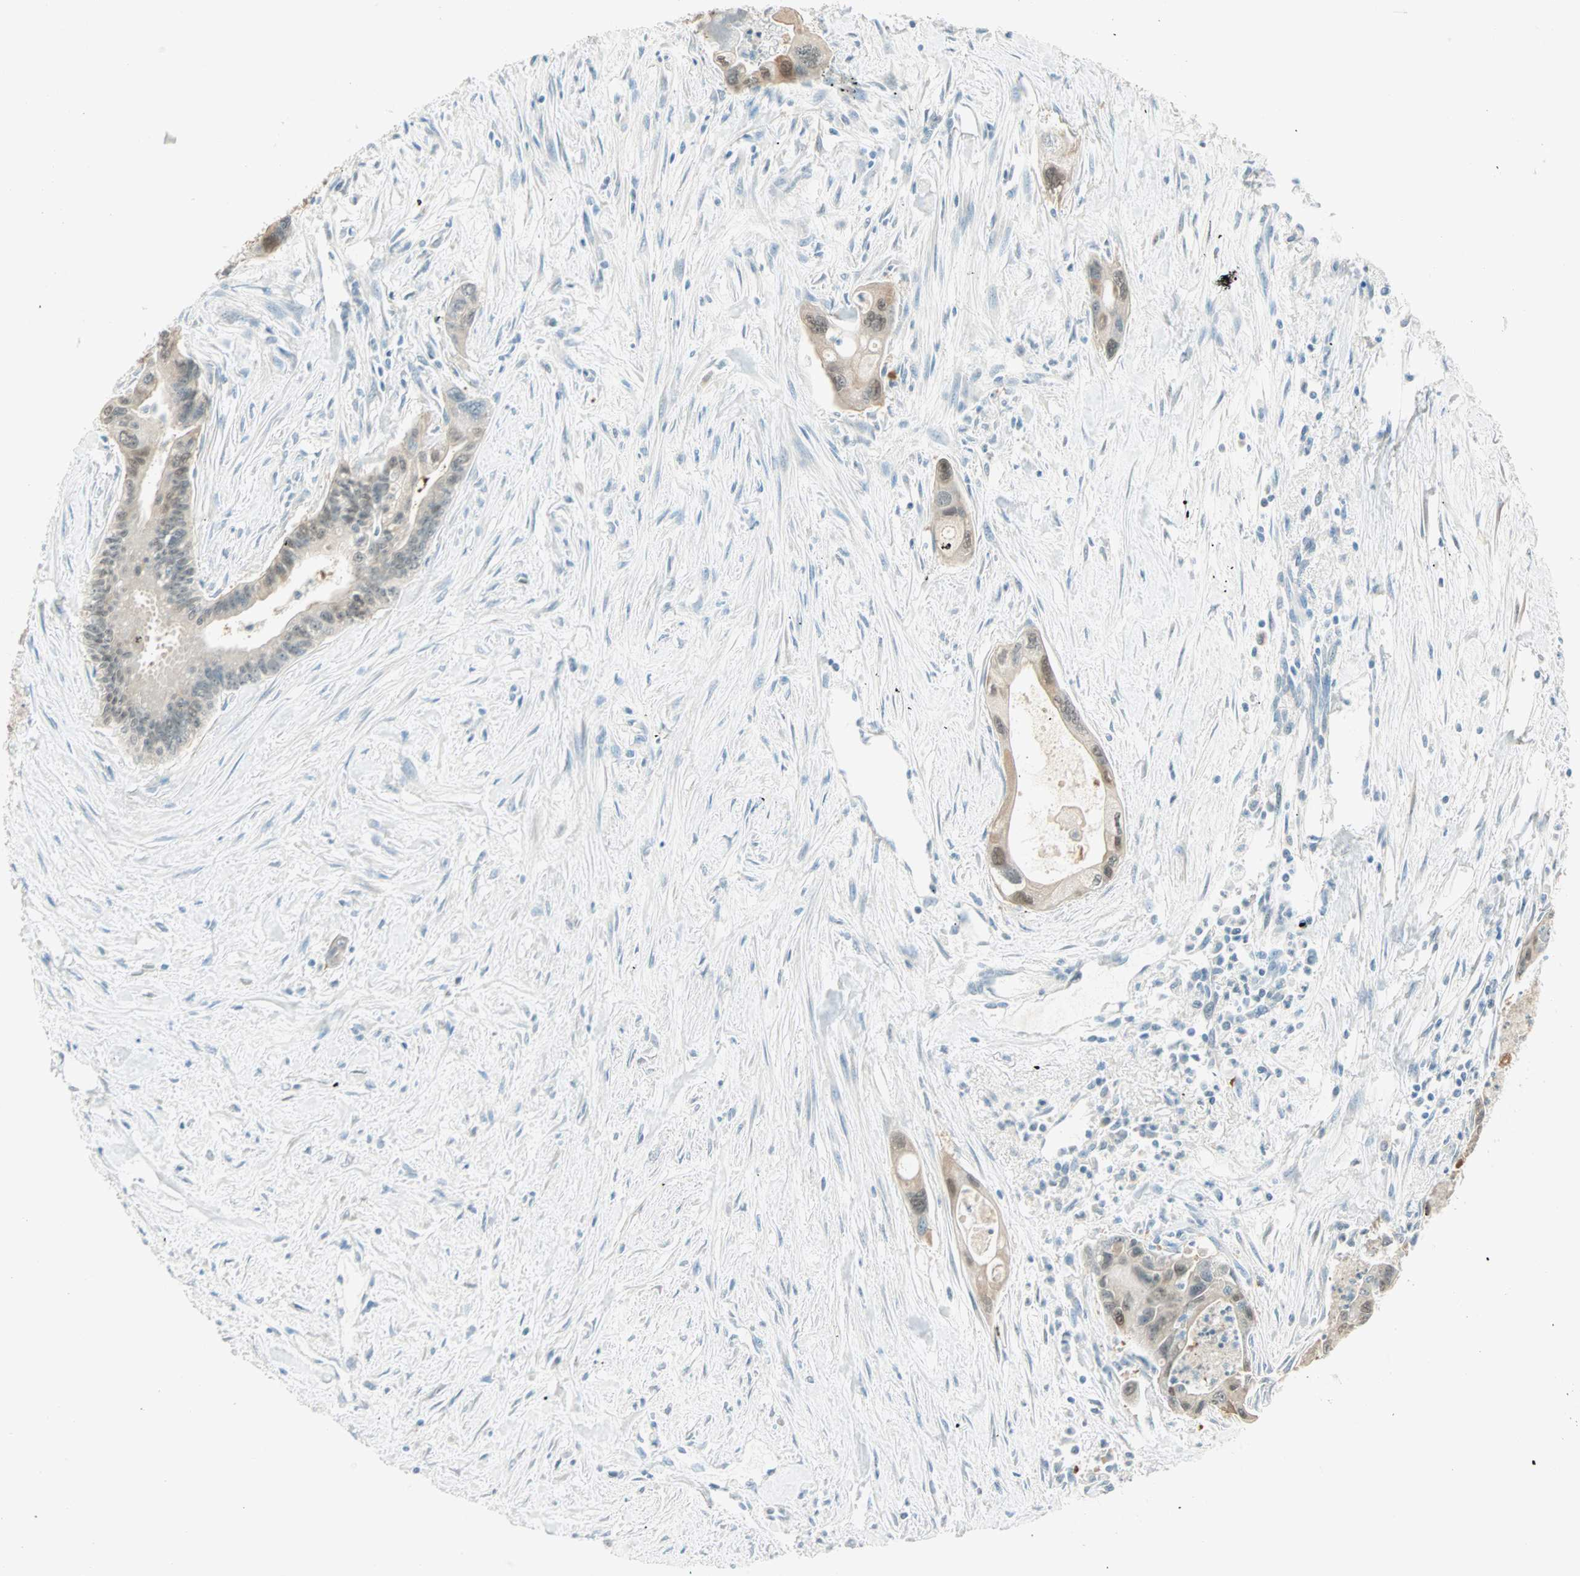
{"staining": {"intensity": "moderate", "quantity": ">75%", "location": "cytoplasmic/membranous,nuclear"}, "tissue": "pancreatic cancer", "cell_type": "Tumor cells", "image_type": "cancer", "snomed": [{"axis": "morphology", "description": "Adenocarcinoma, NOS"}, {"axis": "topography", "description": "Pancreas"}], "caption": "A histopathology image showing moderate cytoplasmic/membranous and nuclear expression in about >75% of tumor cells in pancreatic adenocarcinoma, as visualized by brown immunohistochemical staining.", "gene": "S100A1", "patient": {"sex": "male", "age": 70}}